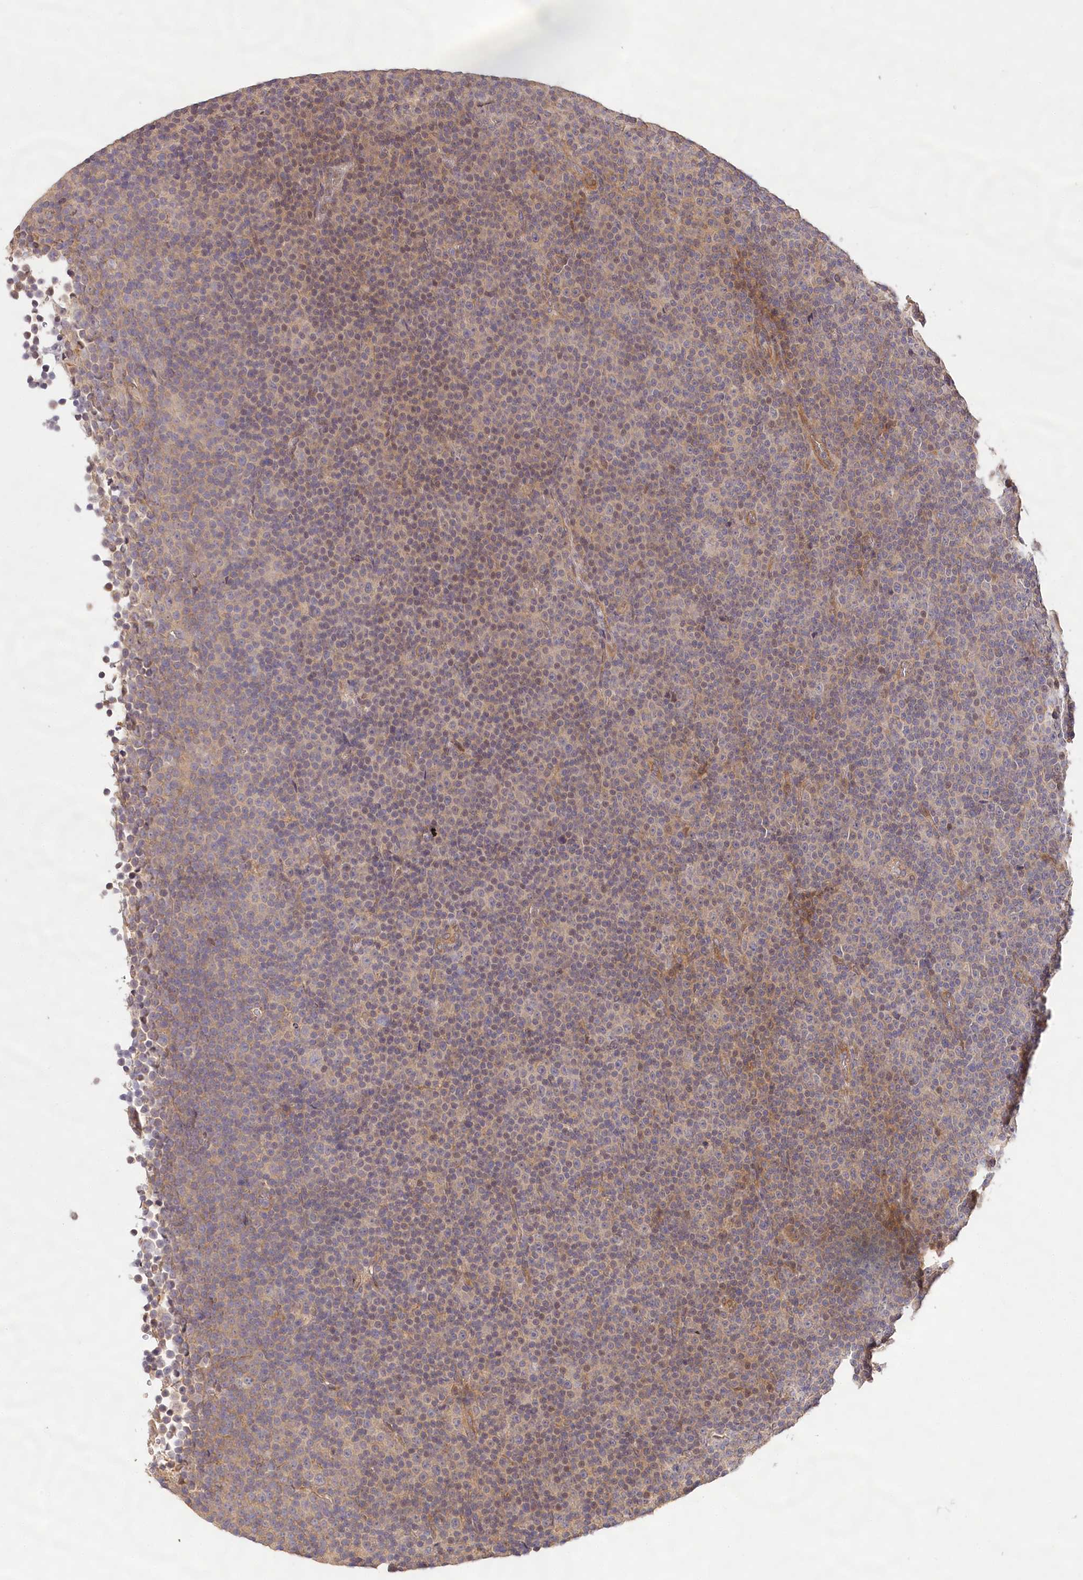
{"staining": {"intensity": "weak", "quantity": "<25%", "location": "cytoplasmic/membranous"}, "tissue": "lymphoma", "cell_type": "Tumor cells", "image_type": "cancer", "snomed": [{"axis": "morphology", "description": "Malignant lymphoma, non-Hodgkin's type, Low grade"}, {"axis": "topography", "description": "Lymph node"}], "caption": "IHC micrograph of human lymphoma stained for a protein (brown), which displays no expression in tumor cells.", "gene": "LSS", "patient": {"sex": "female", "age": 67}}